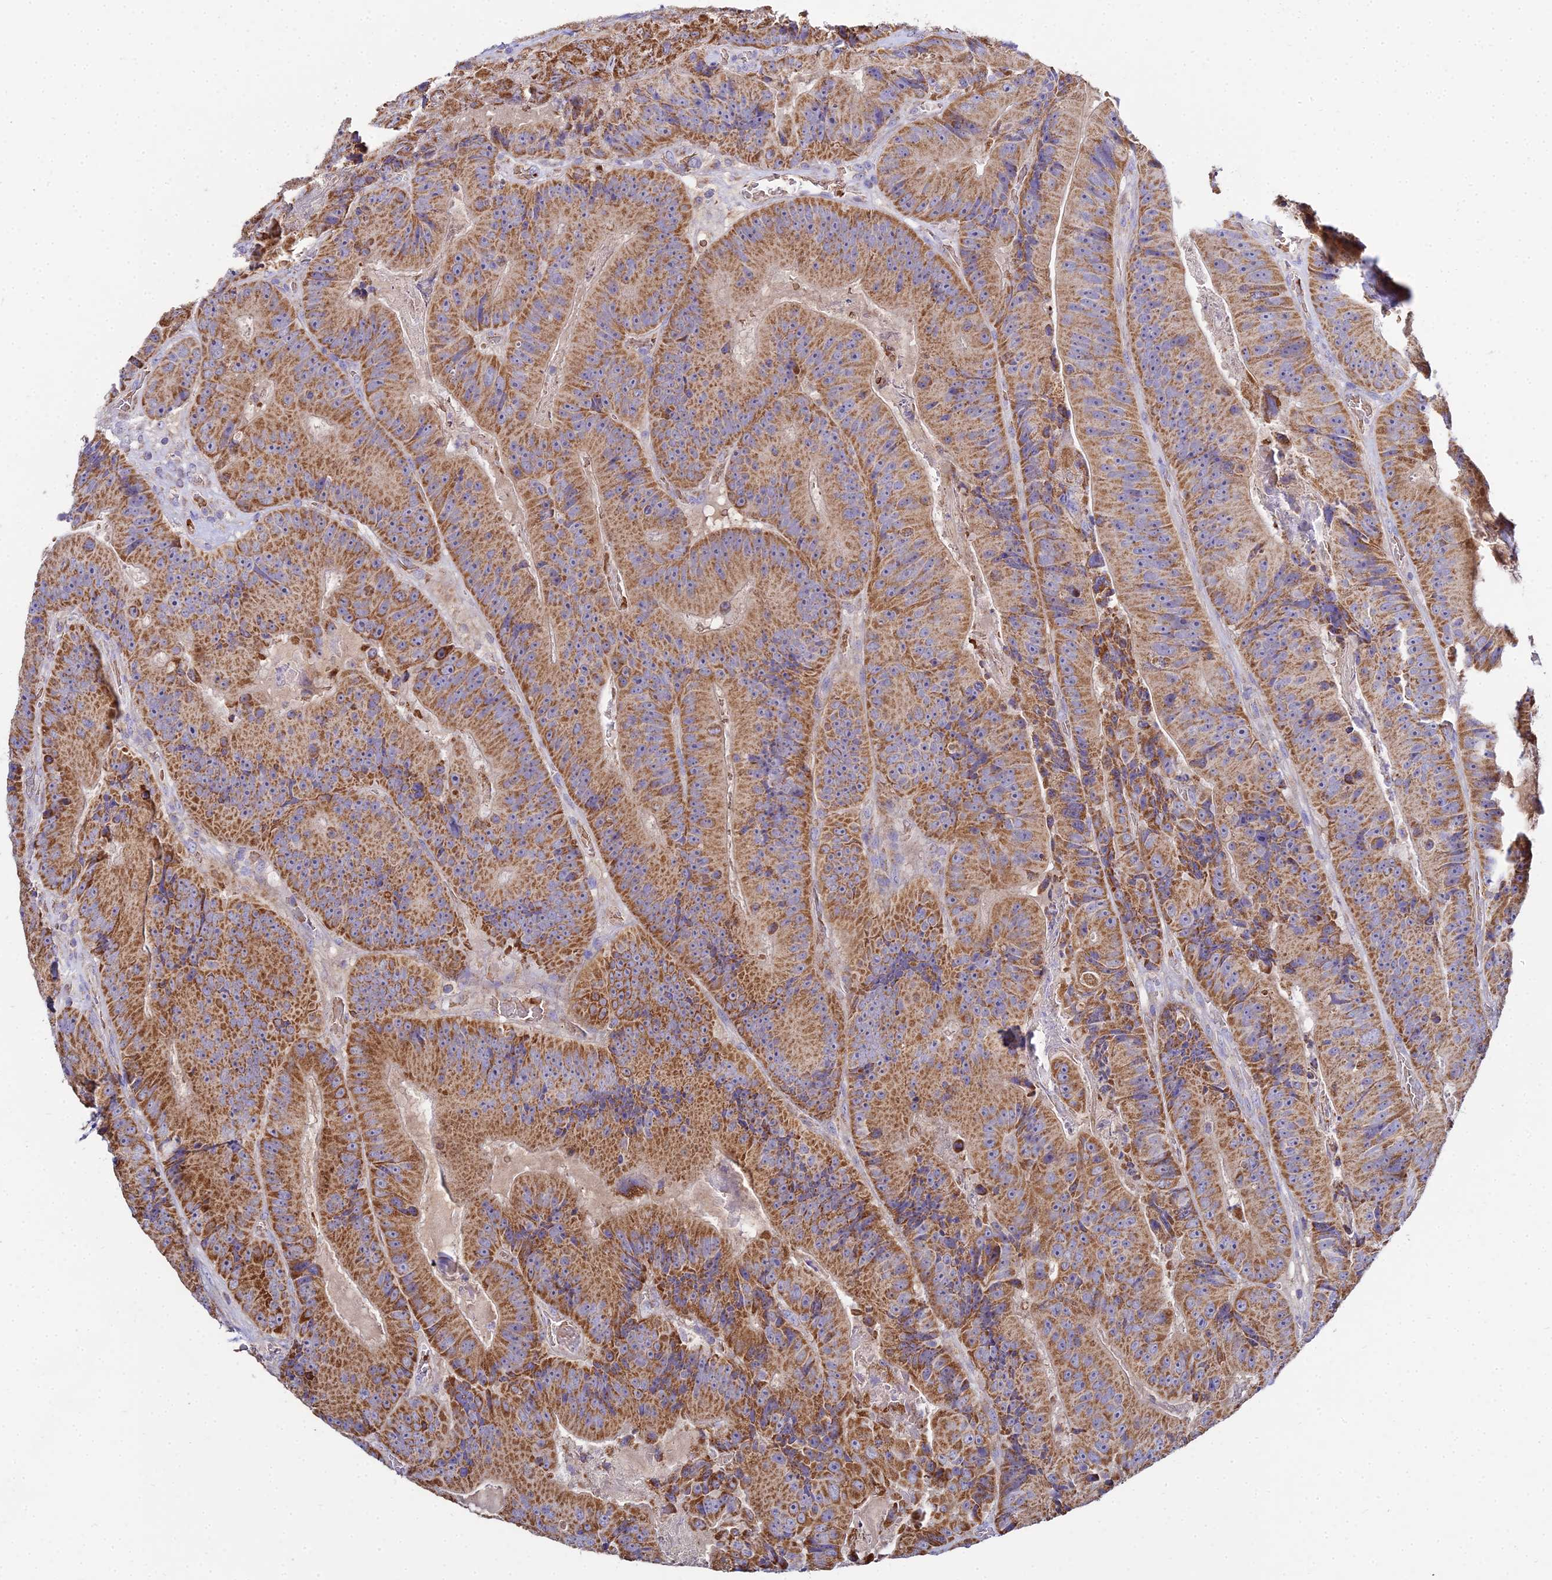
{"staining": {"intensity": "moderate", "quantity": ">75%", "location": "cytoplasmic/membranous"}, "tissue": "colorectal cancer", "cell_type": "Tumor cells", "image_type": "cancer", "snomed": [{"axis": "morphology", "description": "Adenocarcinoma, NOS"}, {"axis": "topography", "description": "Colon"}], "caption": "This image demonstrates IHC staining of colorectal cancer, with medium moderate cytoplasmic/membranous staining in approximately >75% of tumor cells.", "gene": "TYW5", "patient": {"sex": "female", "age": 86}}